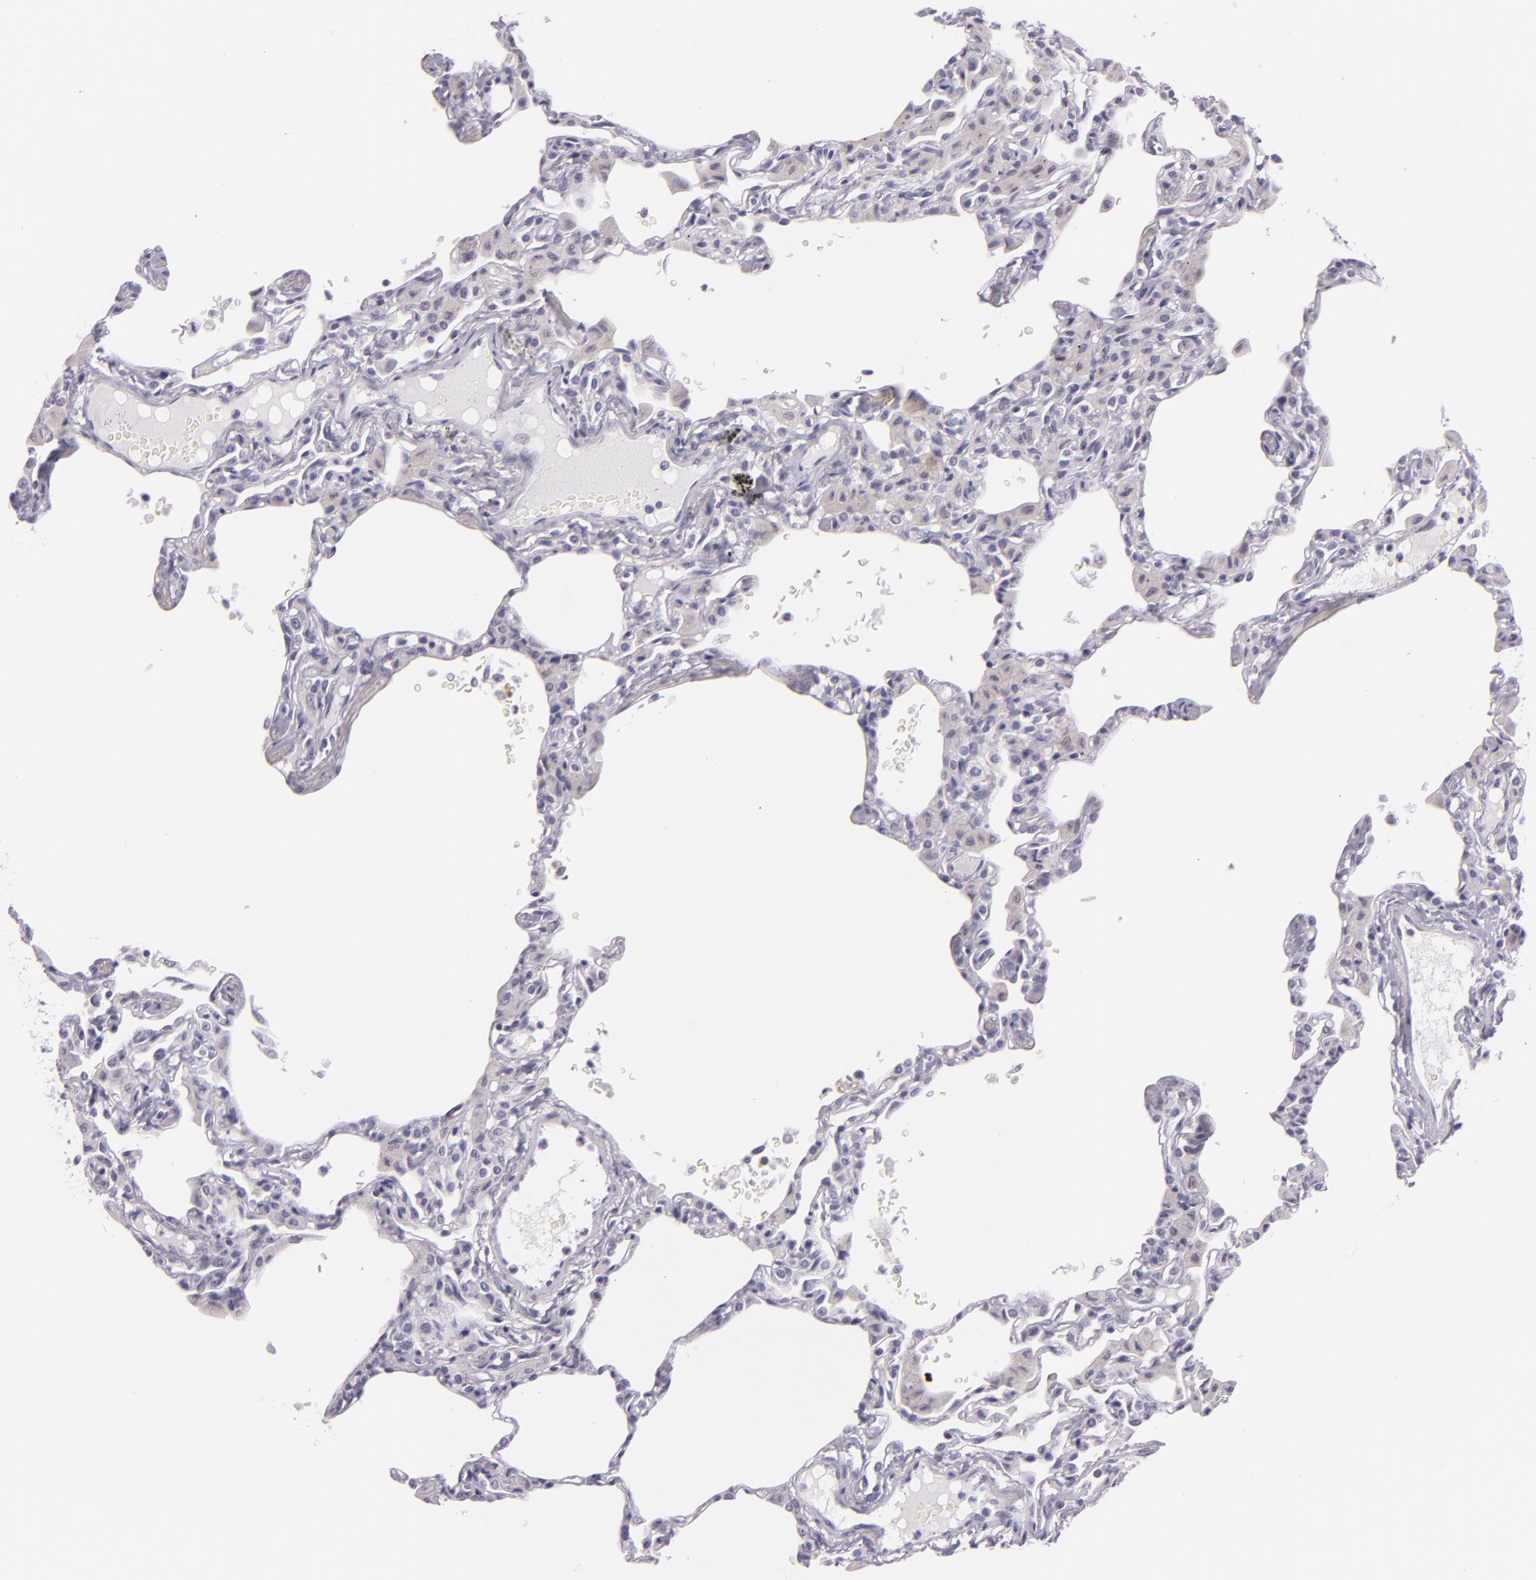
{"staining": {"intensity": "negative", "quantity": "none", "location": "none"}, "tissue": "lung", "cell_type": "Alveolar cells", "image_type": "normal", "snomed": [{"axis": "morphology", "description": "Normal tissue, NOS"}, {"axis": "topography", "description": "Lung"}], "caption": "Immunohistochemistry (IHC) photomicrograph of benign lung: human lung stained with DAB (3,3'-diaminobenzidine) shows no significant protein expression in alveolar cells.", "gene": "HSP90AA1", "patient": {"sex": "female", "age": 49}}